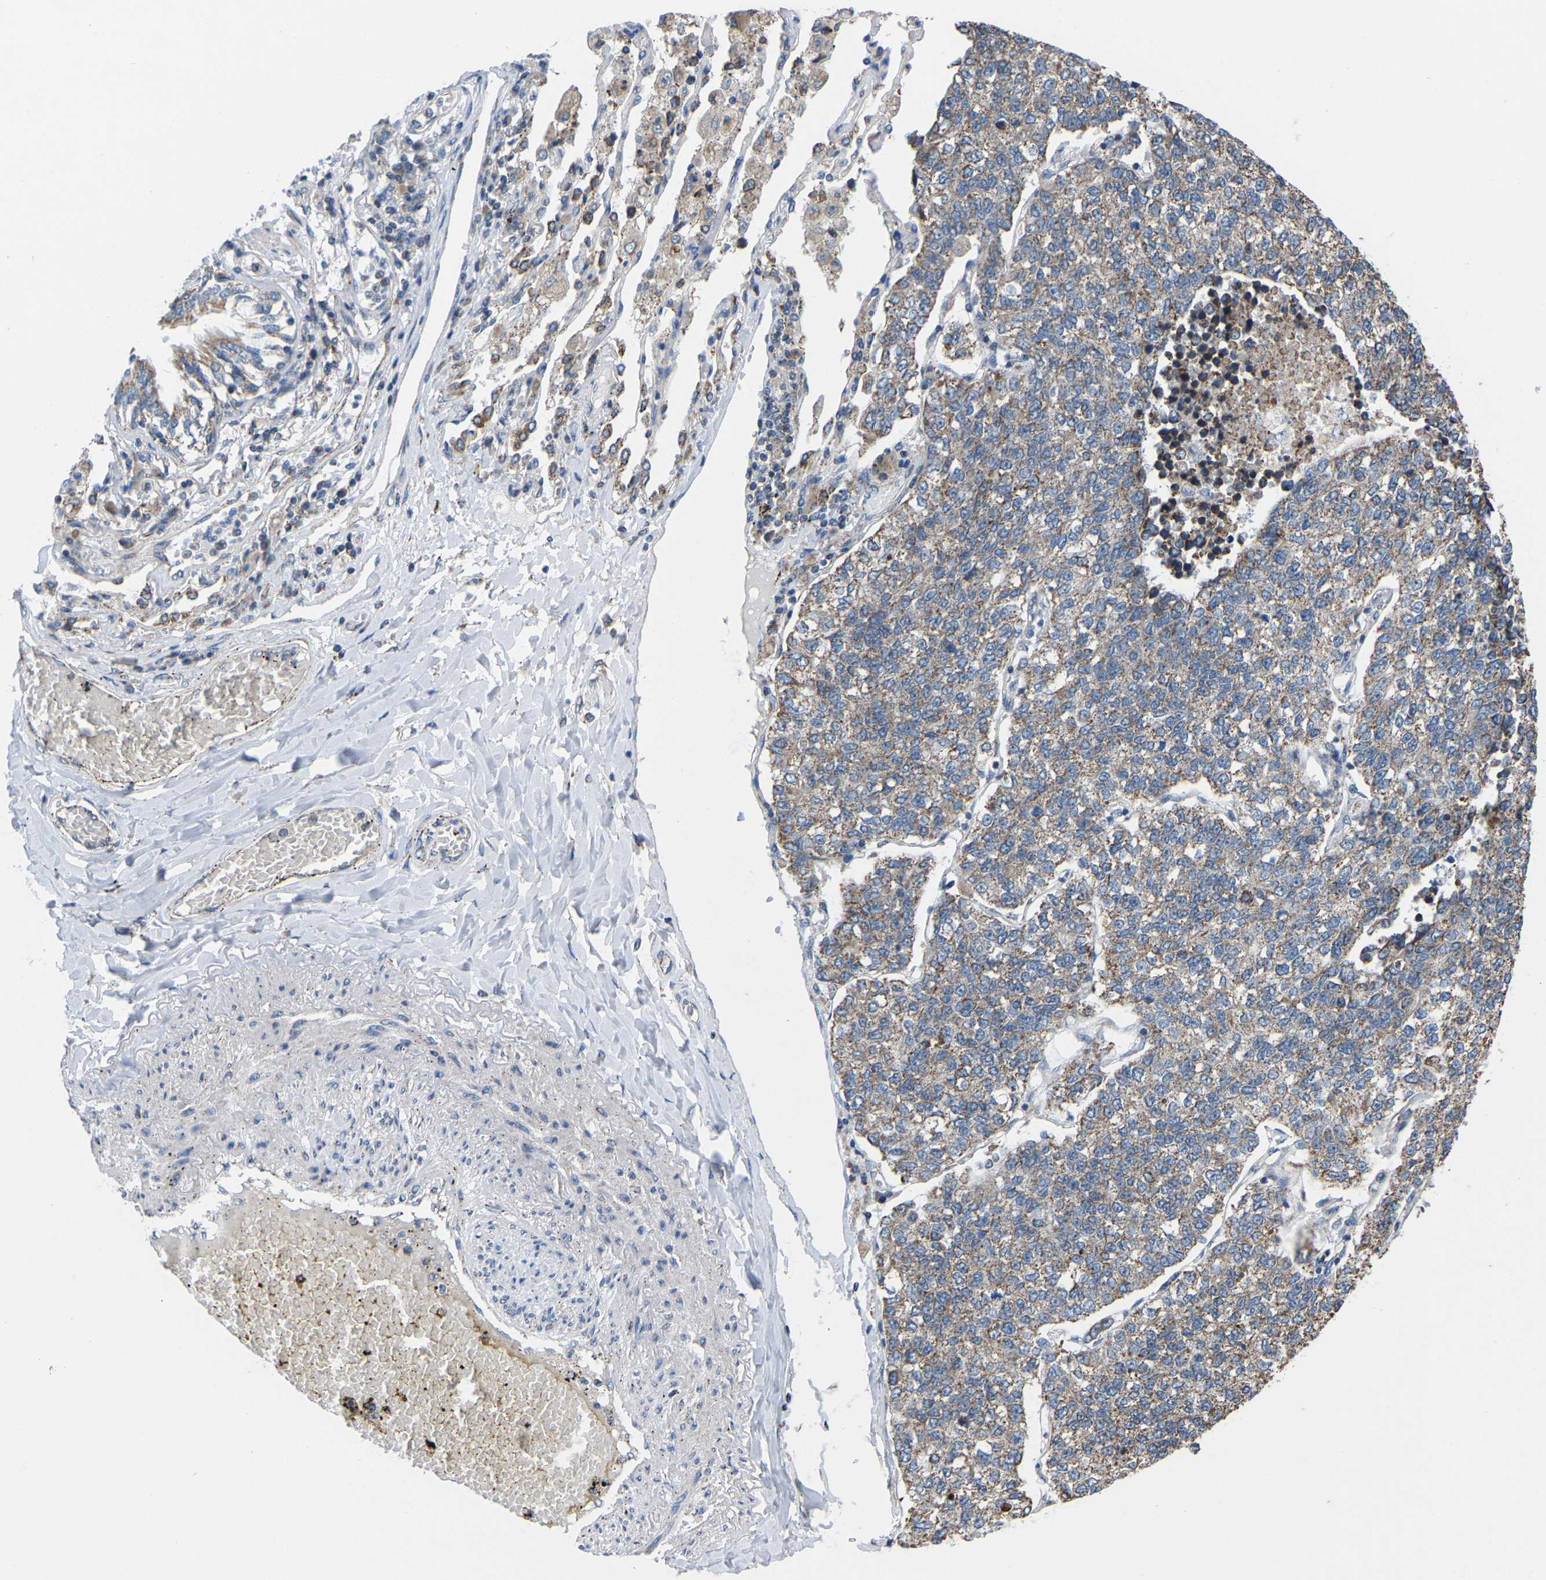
{"staining": {"intensity": "weak", "quantity": ">75%", "location": "cytoplasmic/membranous"}, "tissue": "lung cancer", "cell_type": "Tumor cells", "image_type": "cancer", "snomed": [{"axis": "morphology", "description": "Adenocarcinoma, NOS"}, {"axis": "topography", "description": "Lung"}], "caption": "Tumor cells display low levels of weak cytoplasmic/membranous expression in about >75% of cells in adenocarcinoma (lung).", "gene": "BCL10", "patient": {"sex": "male", "age": 49}}